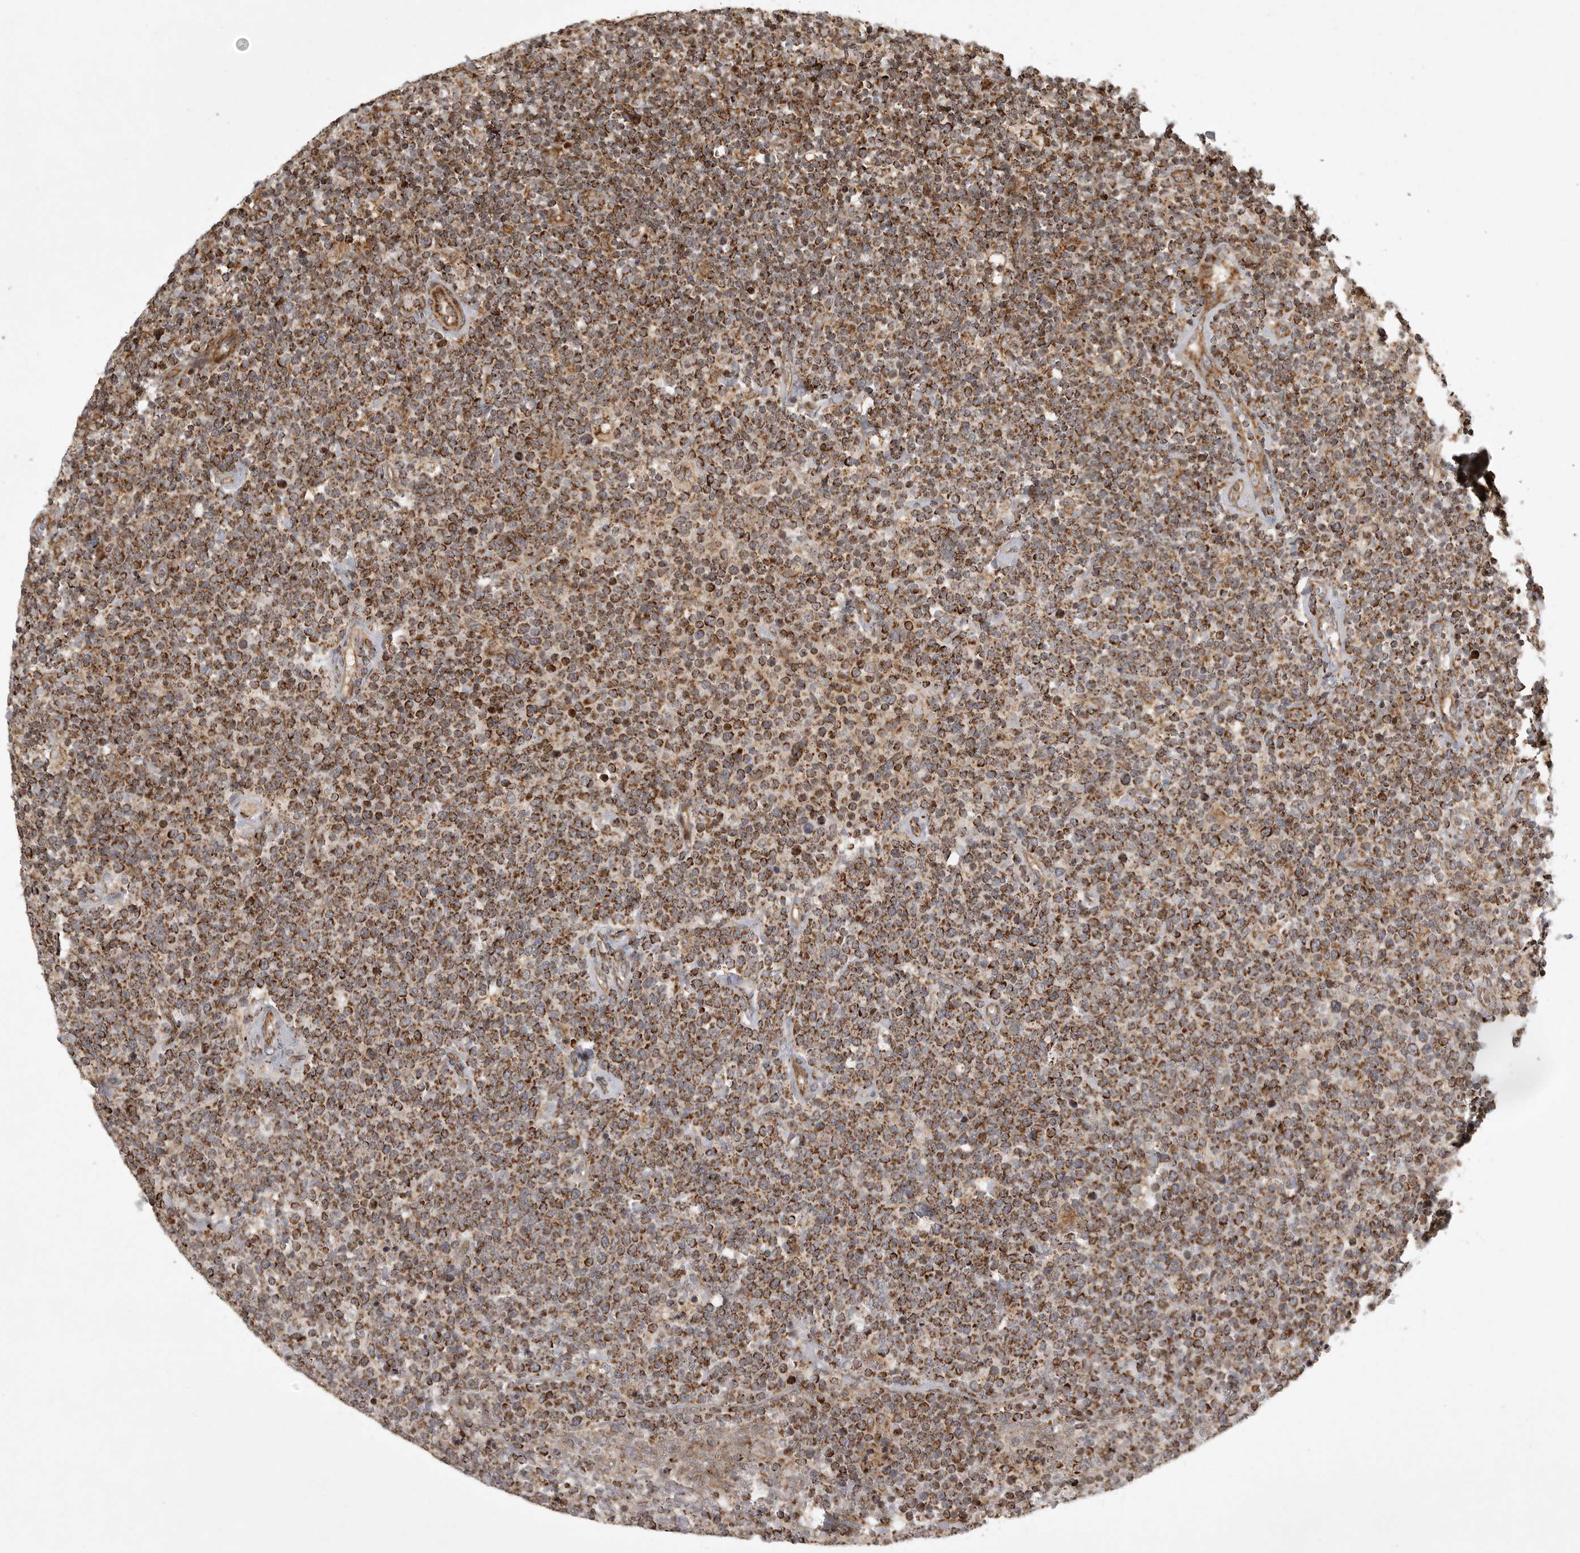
{"staining": {"intensity": "moderate", "quantity": ">75%", "location": "cytoplasmic/membranous"}, "tissue": "lymphoma", "cell_type": "Tumor cells", "image_type": "cancer", "snomed": [{"axis": "morphology", "description": "Malignant lymphoma, non-Hodgkin's type, High grade"}, {"axis": "topography", "description": "Lymph node"}], "caption": "Immunohistochemistry histopathology image of neoplastic tissue: lymphoma stained using IHC displays medium levels of moderate protein expression localized specifically in the cytoplasmic/membranous of tumor cells, appearing as a cytoplasmic/membranous brown color.", "gene": "NARS2", "patient": {"sex": "male", "age": 61}}